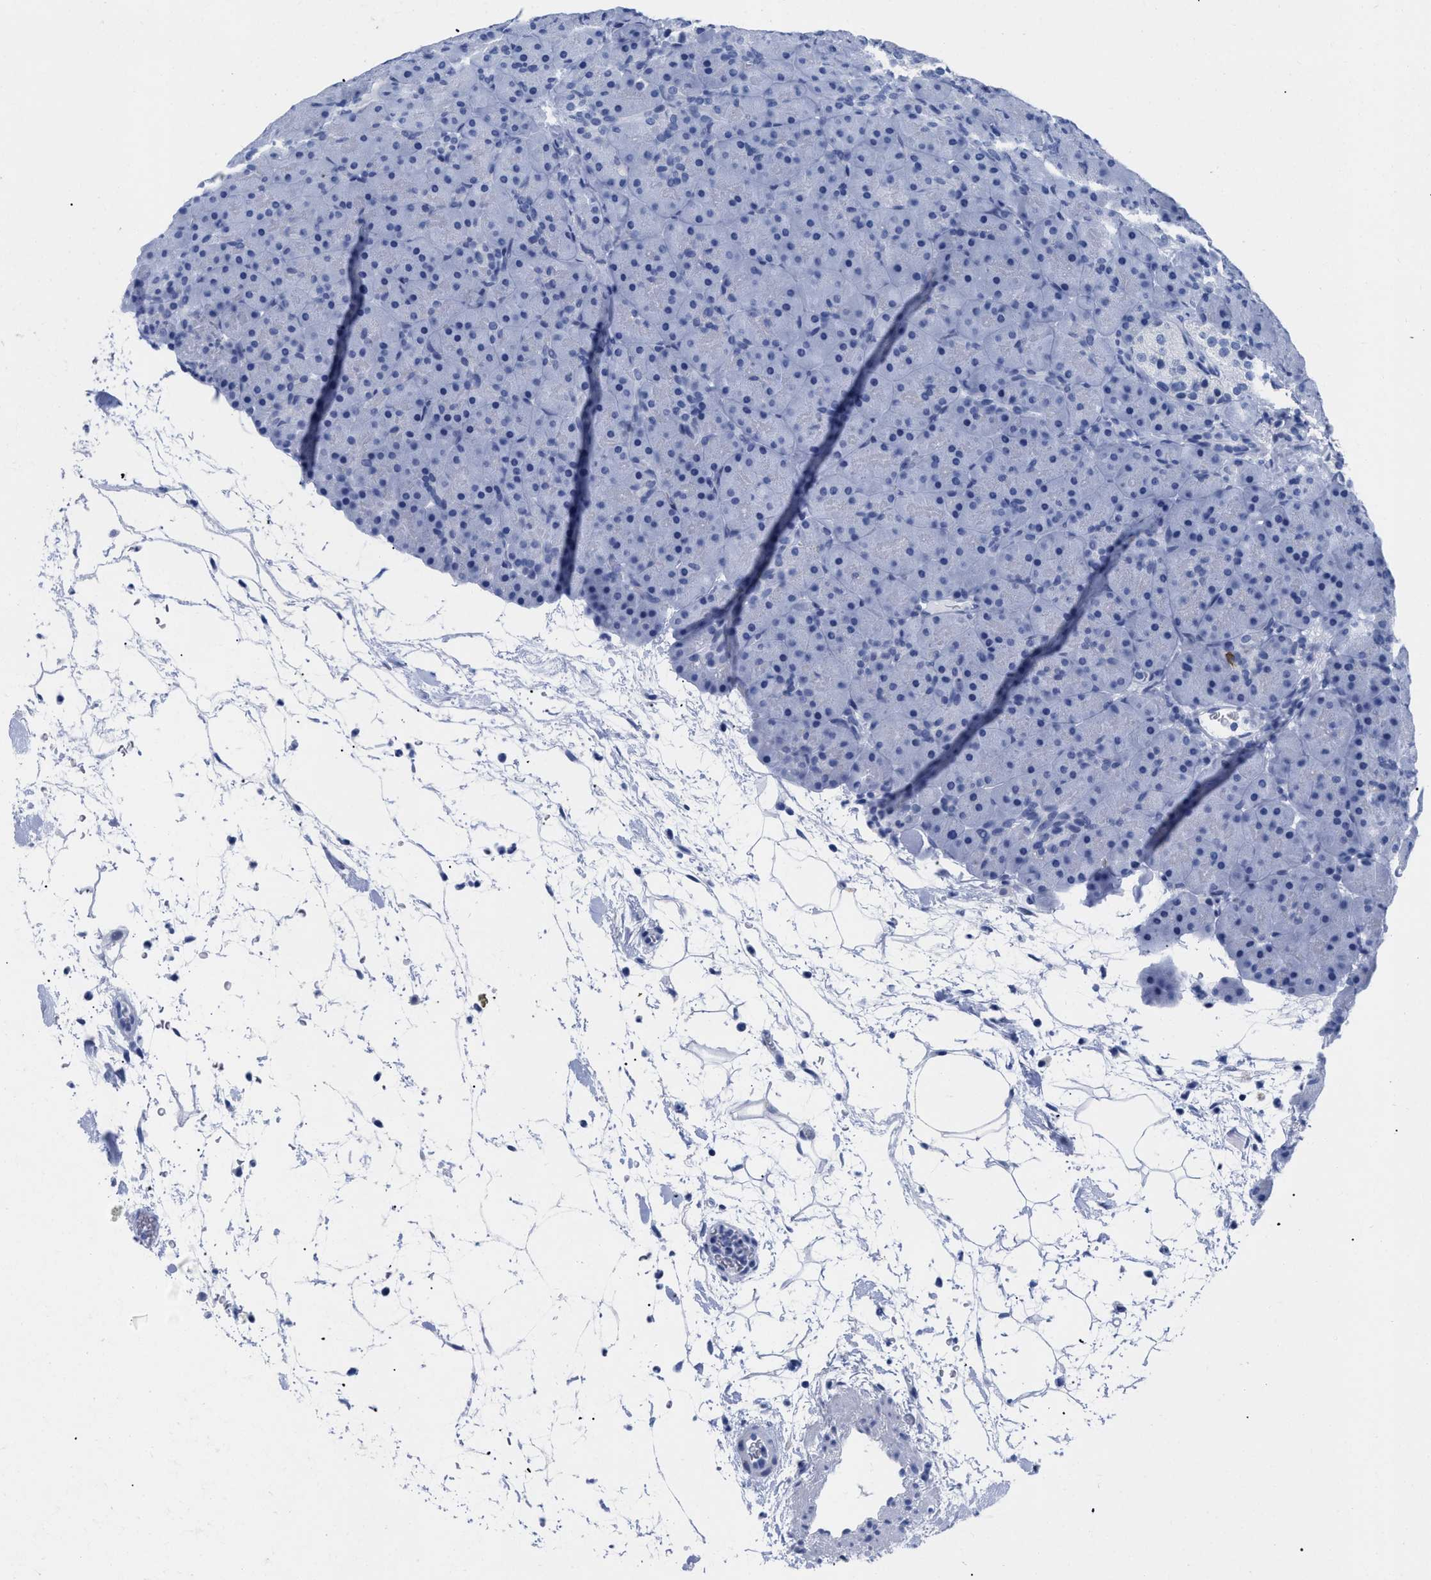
{"staining": {"intensity": "negative", "quantity": "none", "location": "none"}, "tissue": "pancreas", "cell_type": "Exocrine glandular cells", "image_type": "normal", "snomed": [{"axis": "morphology", "description": "Normal tissue, NOS"}, {"axis": "topography", "description": "Pancreas"}], "caption": "IHC histopathology image of unremarkable pancreas stained for a protein (brown), which displays no expression in exocrine glandular cells. (DAB (3,3'-diaminobenzidine) immunohistochemistry (IHC) with hematoxylin counter stain).", "gene": "DUSP26", "patient": {"sex": "male", "age": 66}}